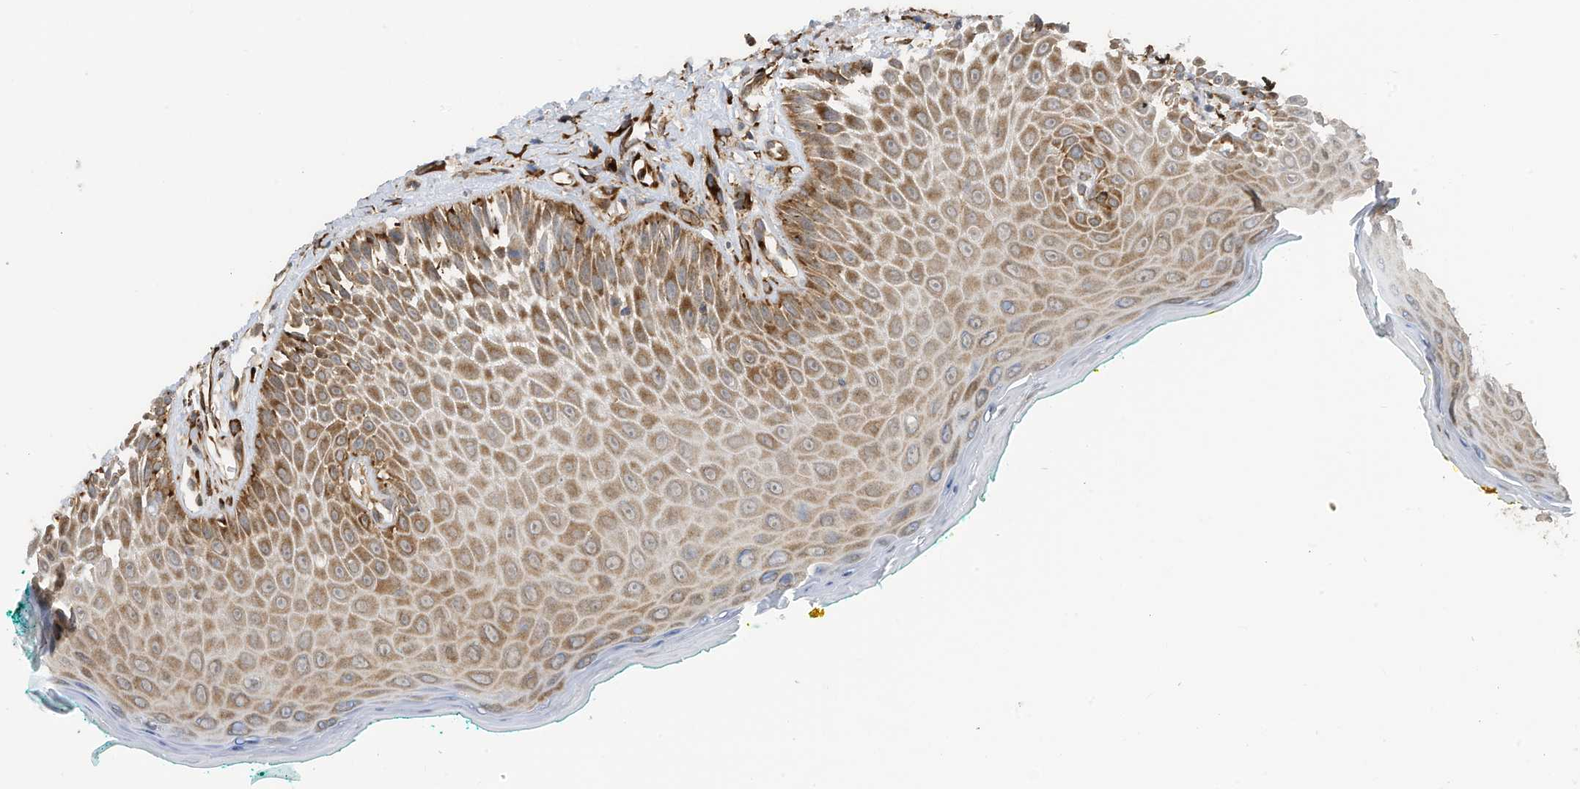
{"staining": {"intensity": "moderate", "quantity": "25%-75%", "location": "cytoplasmic/membranous"}, "tissue": "oral mucosa", "cell_type": "Squamous epithelial cells", "image_type": "normal", "snomed": [{"axis": "morphology", "description": "Normal tissue, NOS"}, {"axis": "topography", "description": "Oral tissue"}], "caption": "Protein analysis of benign oral mucosa reveals moderate cytoplasmic/membranous expression in approximately 25%-75% of squamous epithelial cells. (brown staining indicates protein expression, while blue staining denotes nuclei).", "gene": "ZBTB45", "patient": {"sex": "female", "age": 70}}